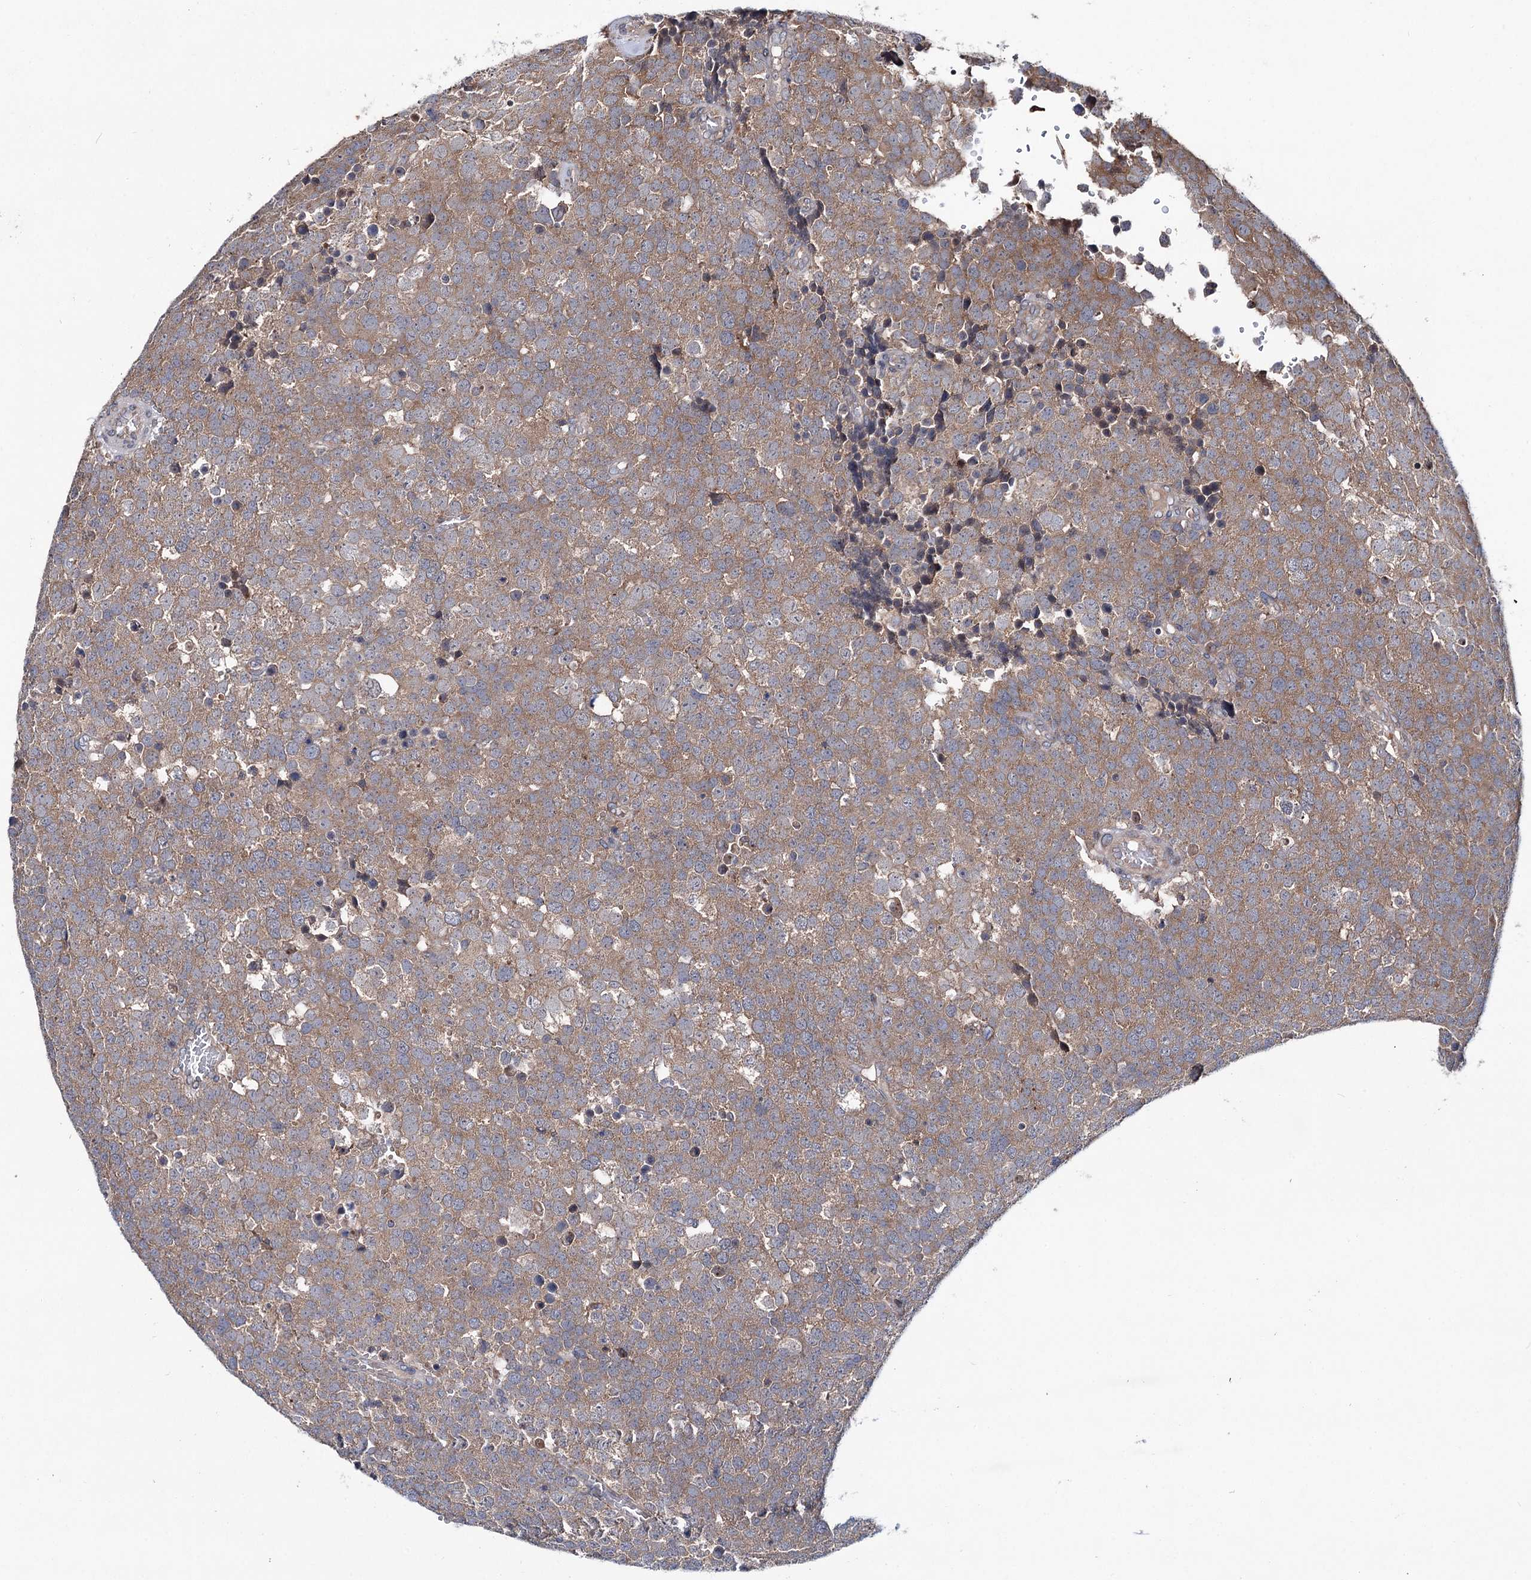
{"staining": {"intensity": "moderate", "quantity": ">75%", "location": "cytoplasmic/membranous"}, "tissue": "testis cancer", "cell_type": "Tumor cells", "image_type": "cancer", "snomed": [{"axis": "morphology", "description": "Seminoma, NOS"}, {"axis": "topography", "description": "Testis"}], "caption": "Seminoma (testis) stained for a protein demonstrates moderate cytoplasmic/membranous positivity in tumor cells.", "gene": "PTPN3", "patient": {"sex": "male", "age": 71}}